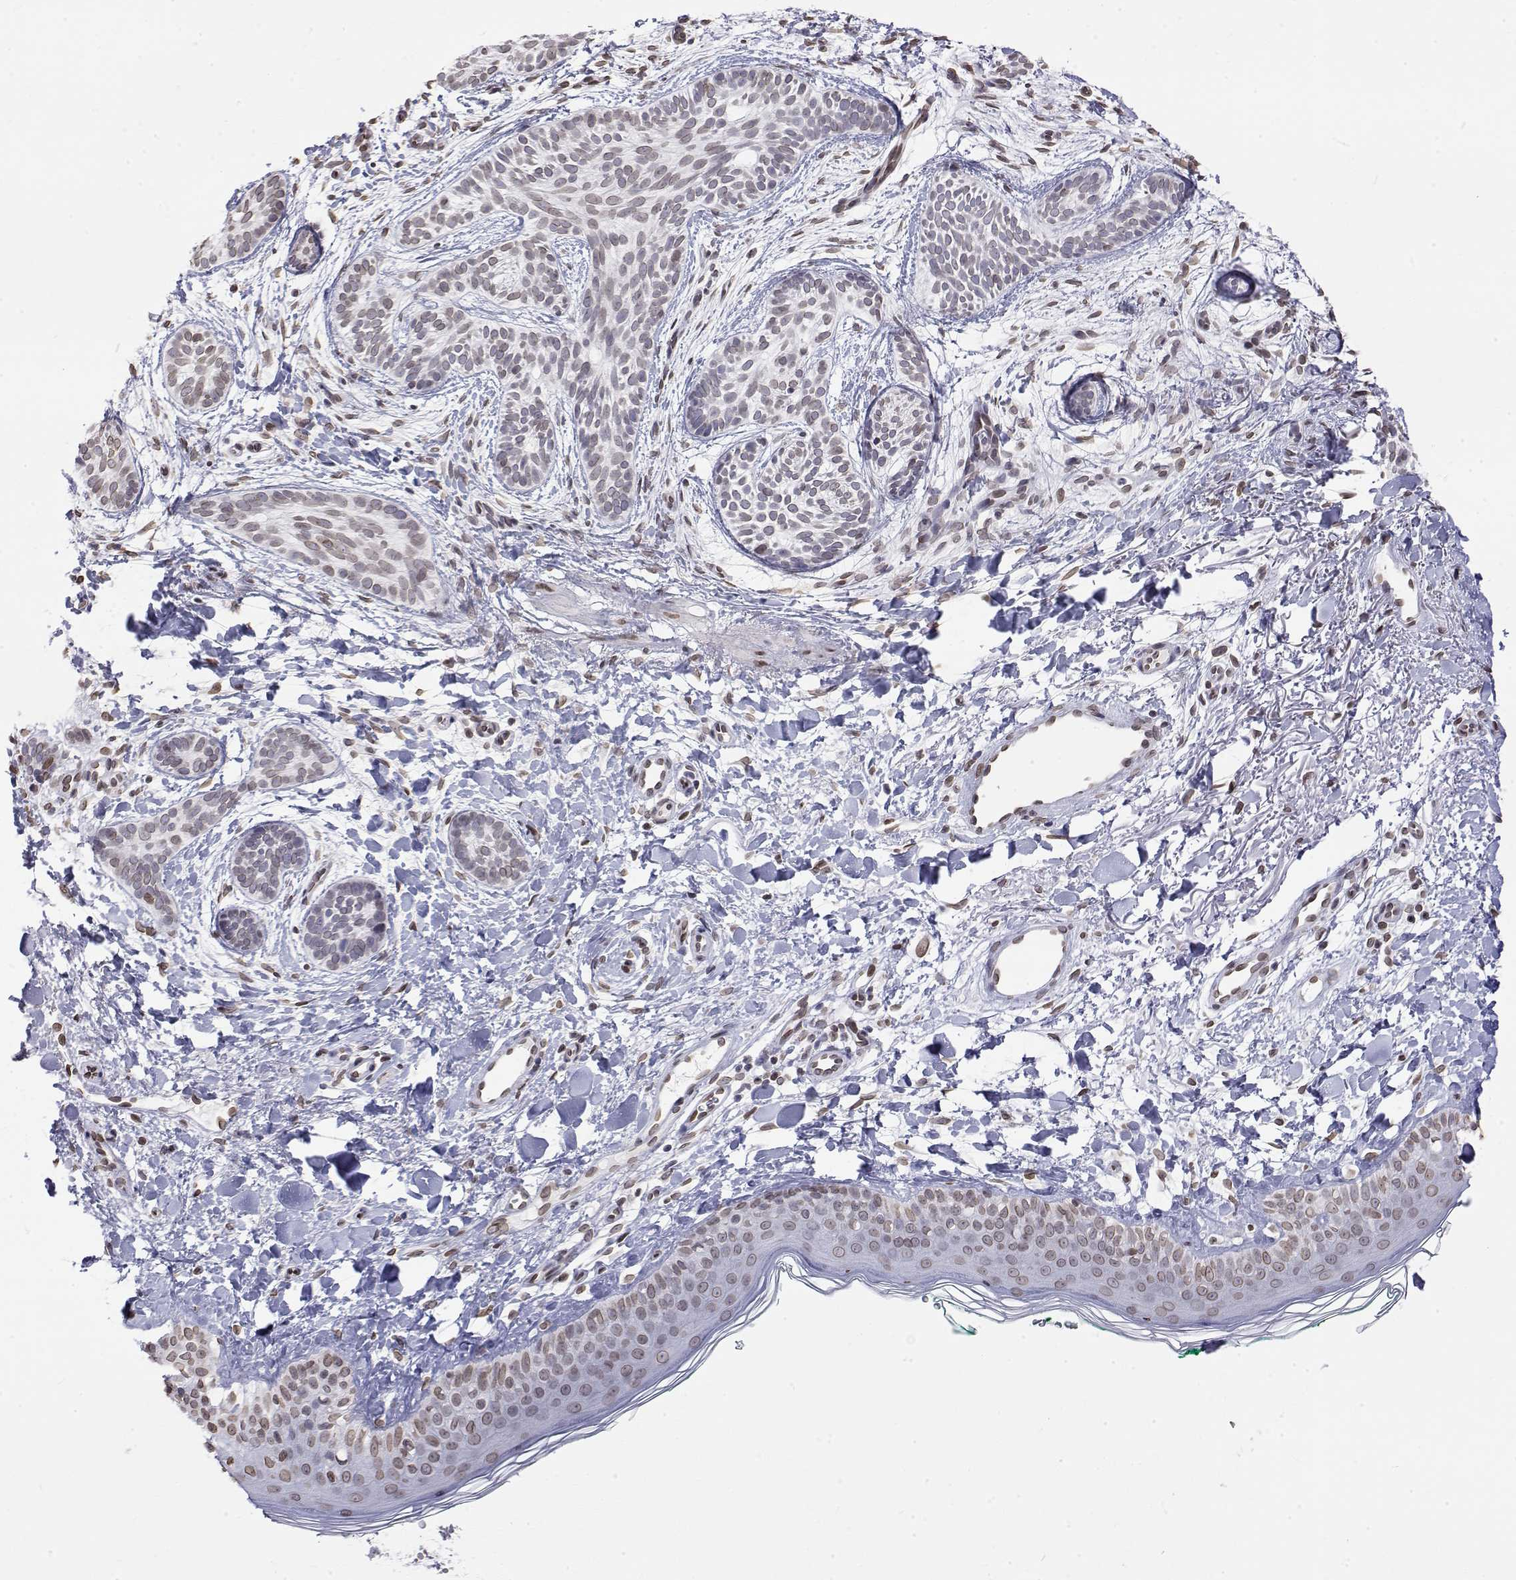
{"staining": {"intensity": "weak", "quantity": "25%-75%", "location": "nuclear"}, "tissue": "skin cancer", "cell_type": "Tumor cells", "image_type": "cancer", "snomed": [{"axis": "morphology", "description": "Basal cell carcinoma"}, {"axis": "topography", "description": "Skin"}], "caption": "Immunohistochemistry micrograph of neoplastic tissue: human basal cell carcinoma (skin) stained using IHC demonstrates low levels of weak protein expression localized specifically in the nuclear of tumor cells, appearing as a nuclear brown color.", "gene": "ZNF532", "patient": {"sex": "male", "age": 63}}